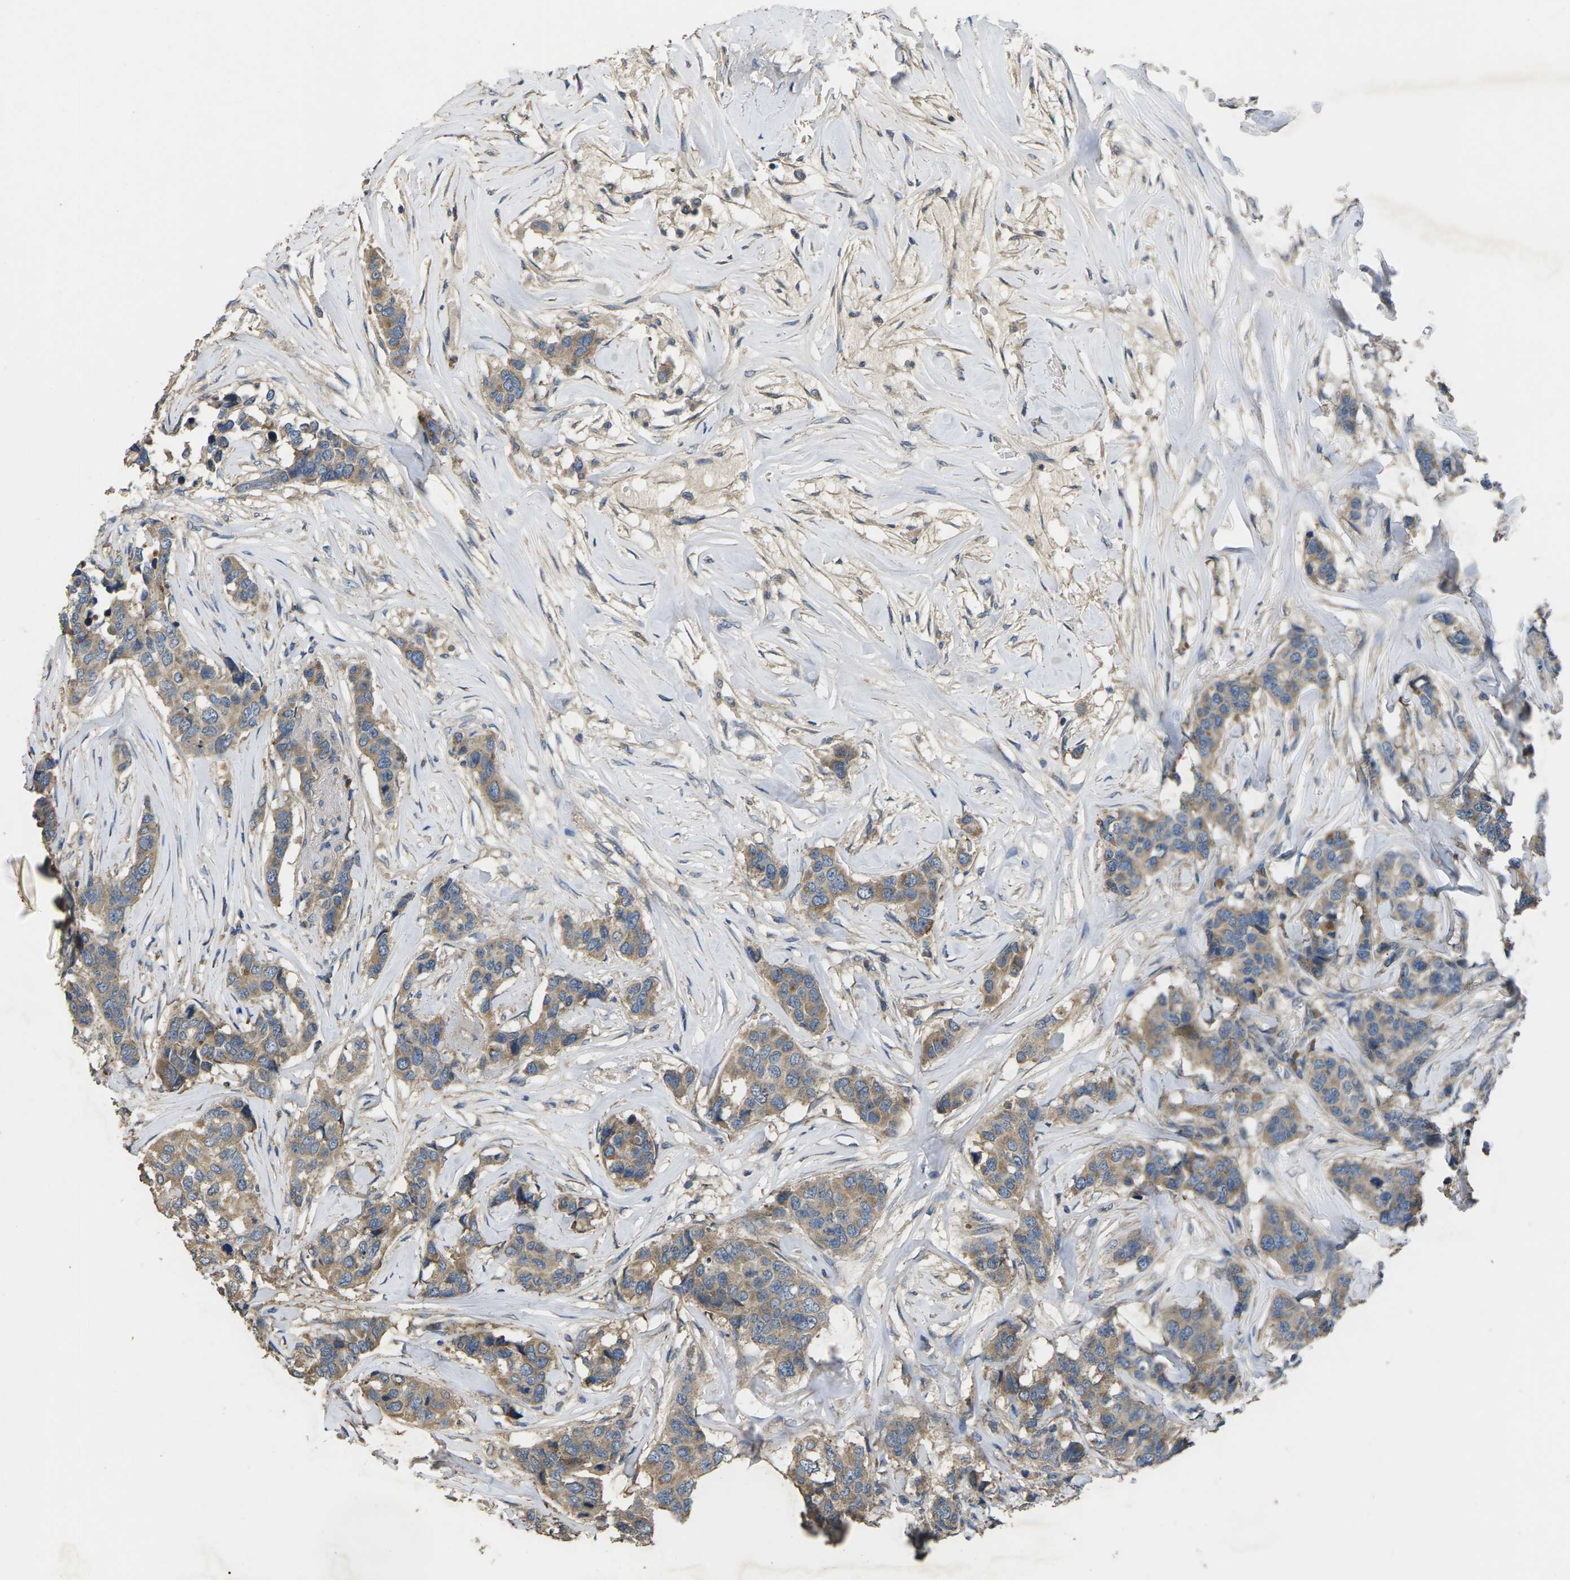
{"staining": {"intensity": "weak", "quantity": ">75%", "location": "cytoplasmic/membranous"}, "tissue": "breast cancer", "cell_type": "Tumor cells", "image_type": "cancer", "snomed": [{"axis": "morphology", "description": "Lobular carcinoma"}, {"axis": "topography", "description": "Breast"}], "caption": "Lobular carcinoma (breast) stained with DAB immunohistochemistry (IHC) demonstrates low levels of weak cytoplasmic/membranous positivity in about >75% of tumor cells.", "gene": "B4GAT1", "patient": {"sex": "female", "age": 59}}